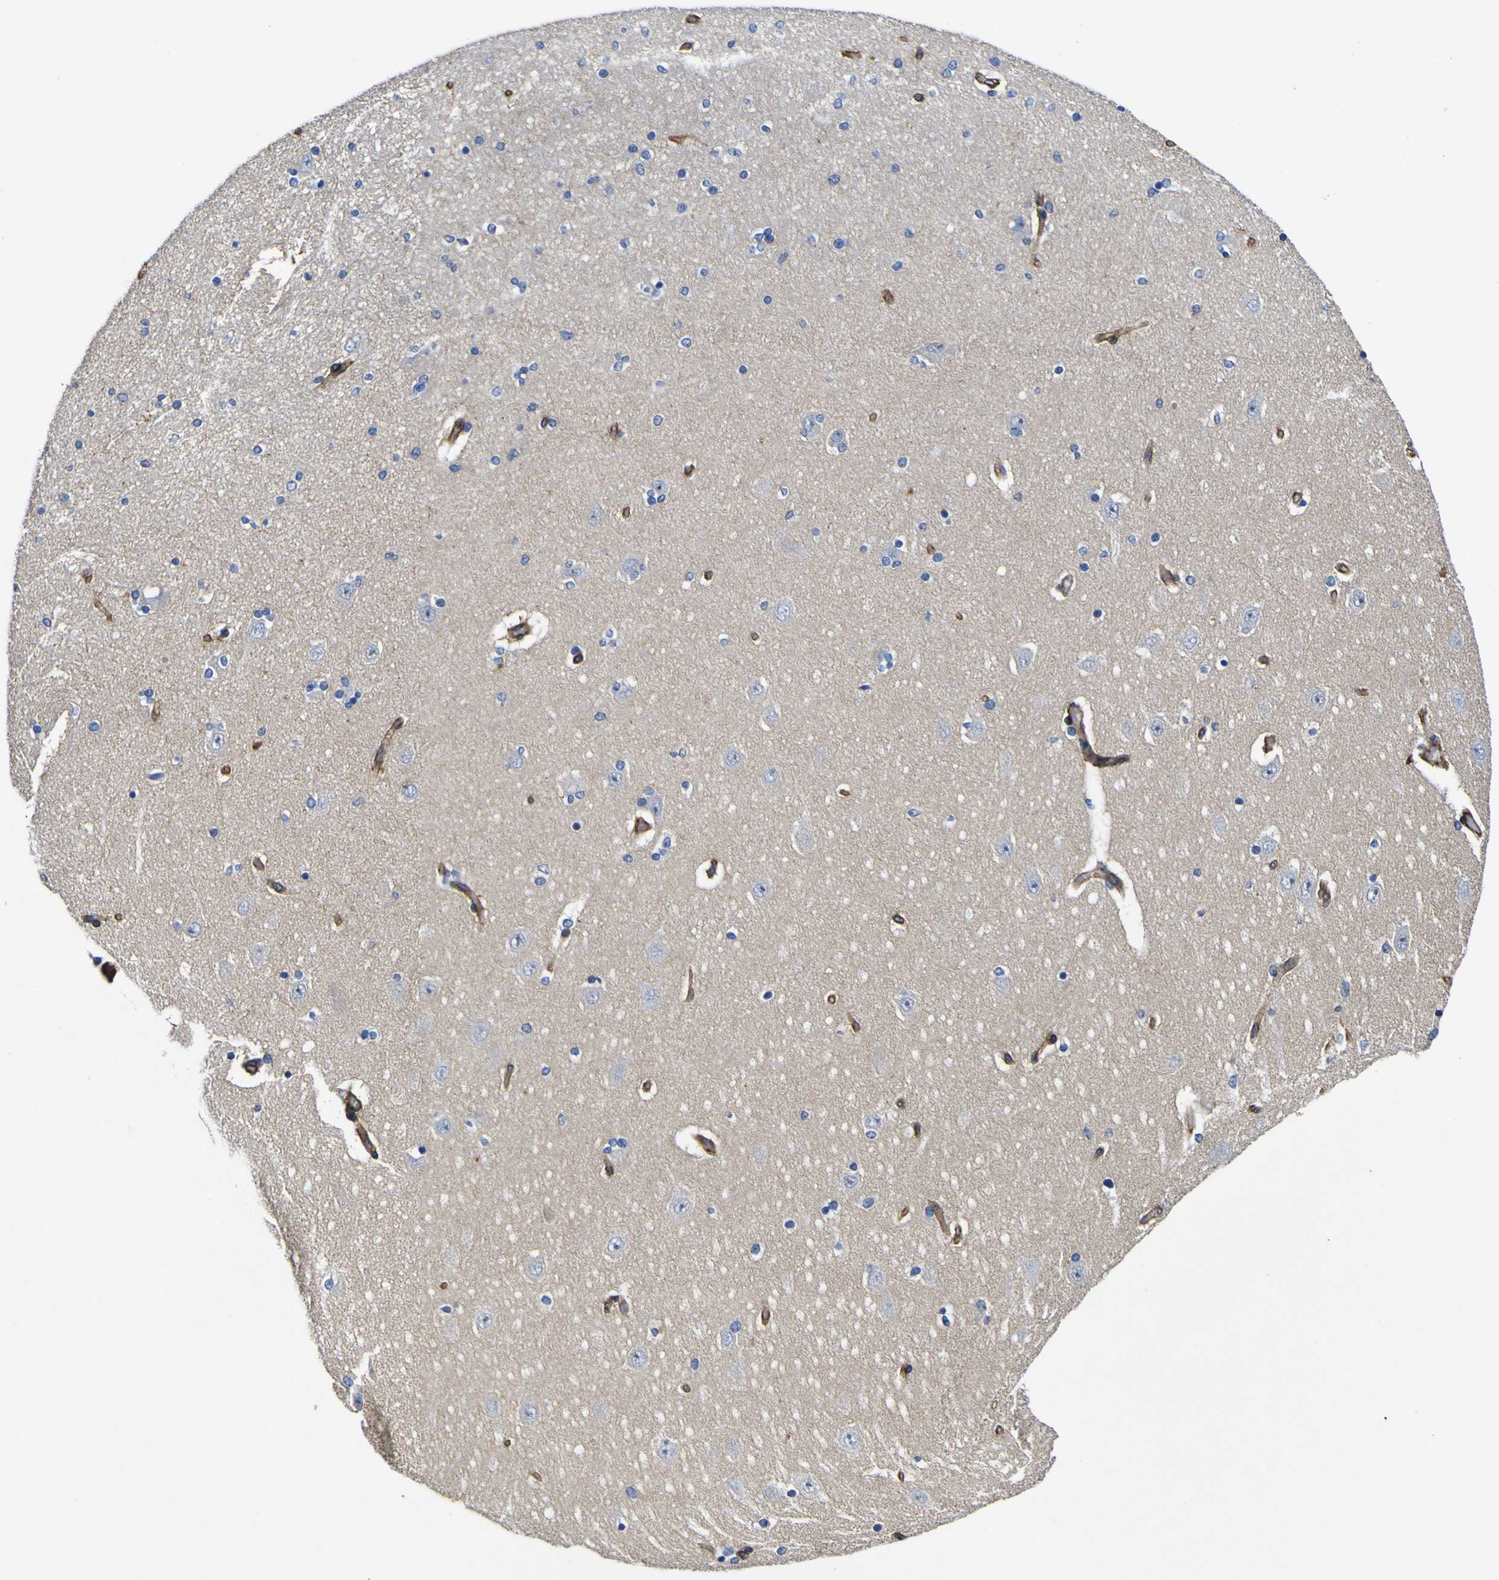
{"staining": {"intensity": "negative", "quantity": "none", "location": "none"}, "tissue": "hippocampus", "cell_type": "Glial cells", "image_type": "normal", "snomed": [{"axis": "morphology", "description": "Normal tissue, NOS"}, {"axis": "topography", "description": "Hippocampus"}], "caption": "This photomicrograph is of unremarkable hippocampus stained with IHC to label a protein in brown with the nuclei are counter-stained blue. There is no positivity in glial cells.", "gene": "CD151", "patient": {"sex": "female", "age": 54}}